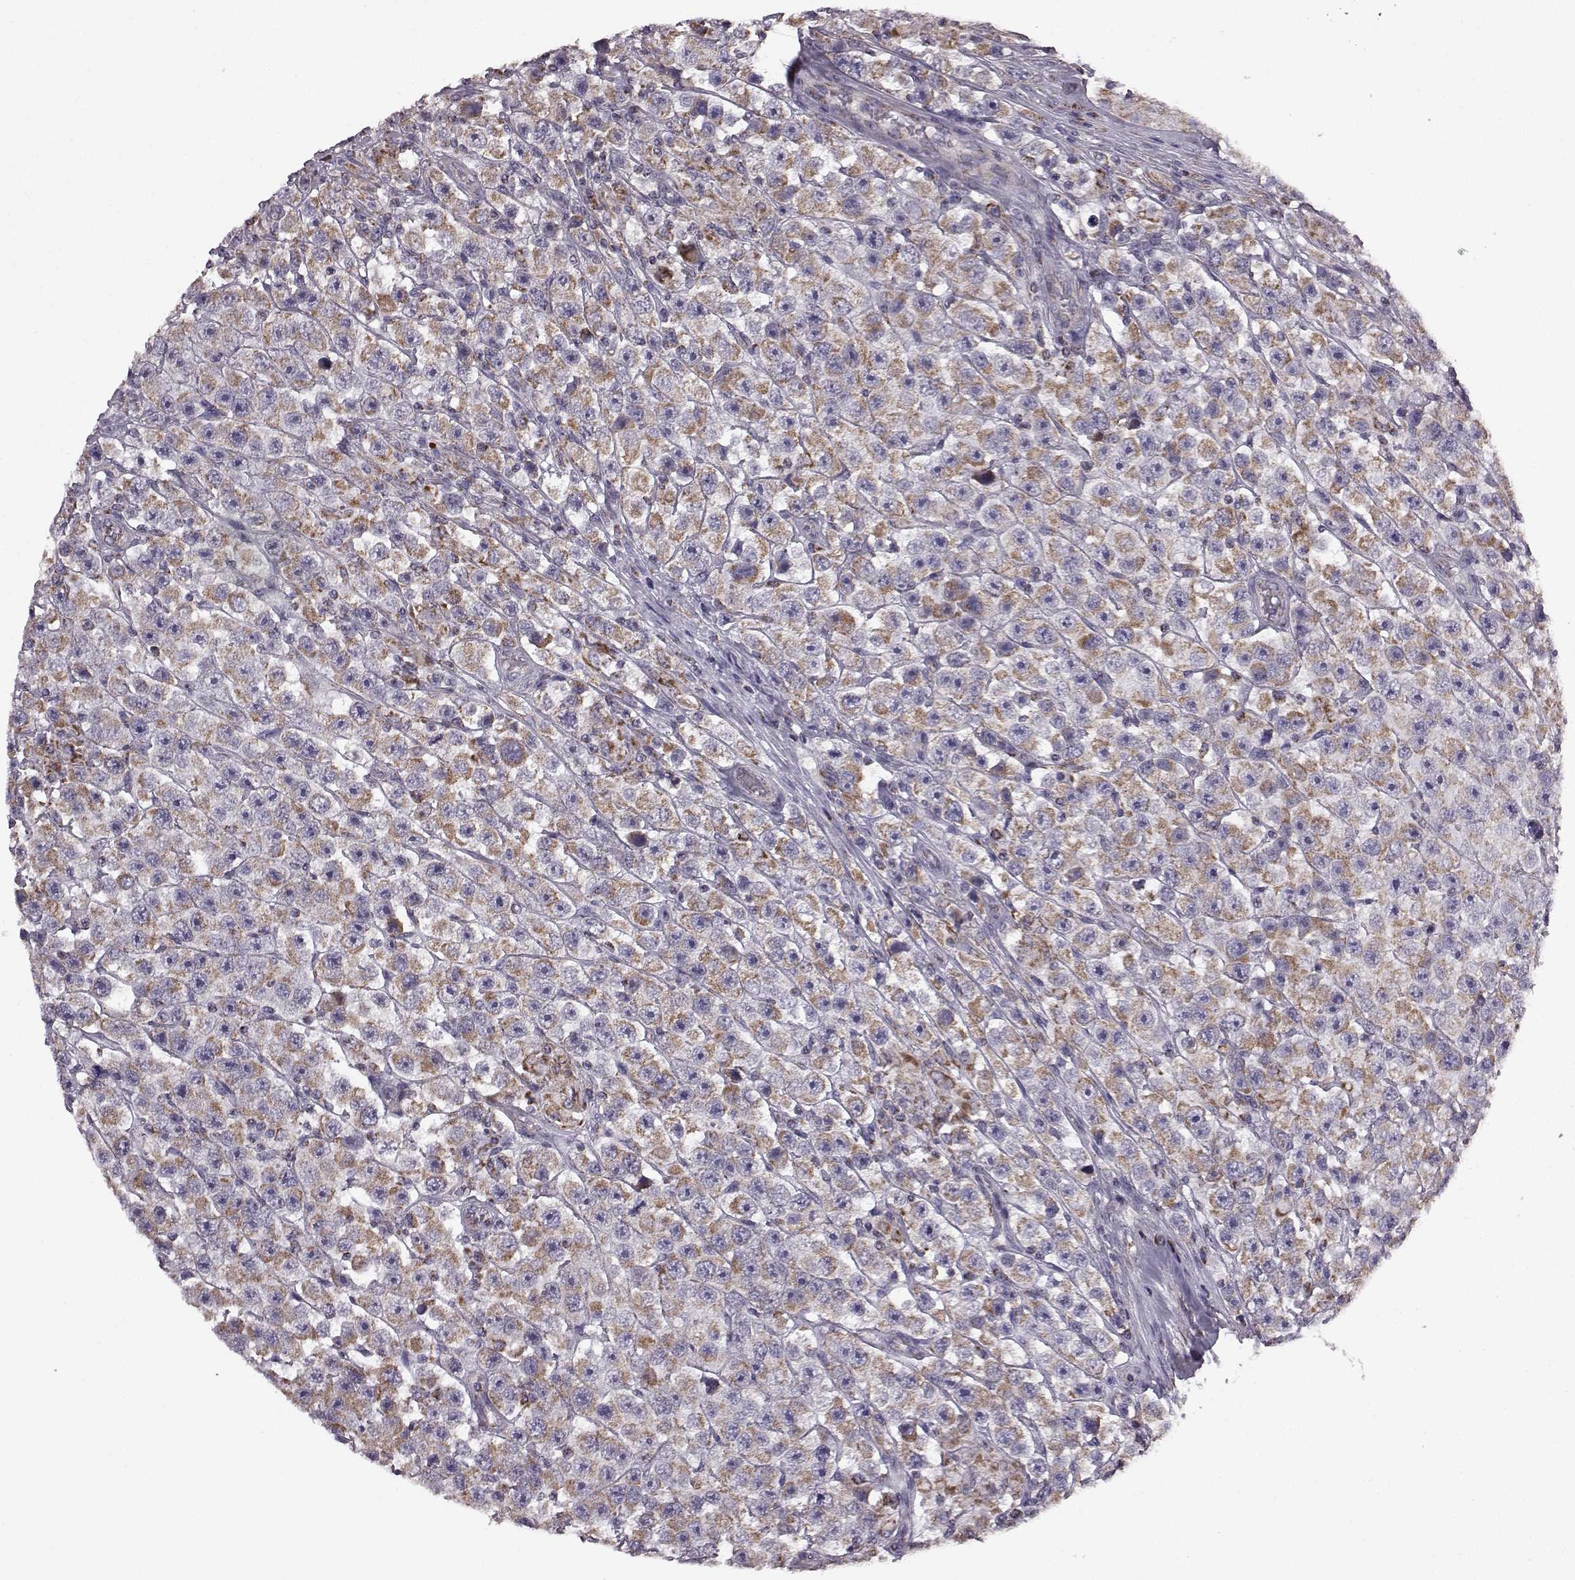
{"staining": {"intensity": "moderate", "quantity": ">75%", "location": "cytoplasmic/membranous"}, "tissue": "testis cancer", "cell_type": "Tumor cells", "image_type": "cancer", "snomed": [{"axis": "morphology", "description": "Seminoma, NOS"}, {"axis": "topography", "description": "Testis"}], "caption": "DAB immunohistochemical staining of human testis seminoma reveals moderate cytoplasmic/membranous protein positivity in about >75% of tumor cells.", "gene": "FAM8A1", "patient": {"sex": "male", "age": 45}}